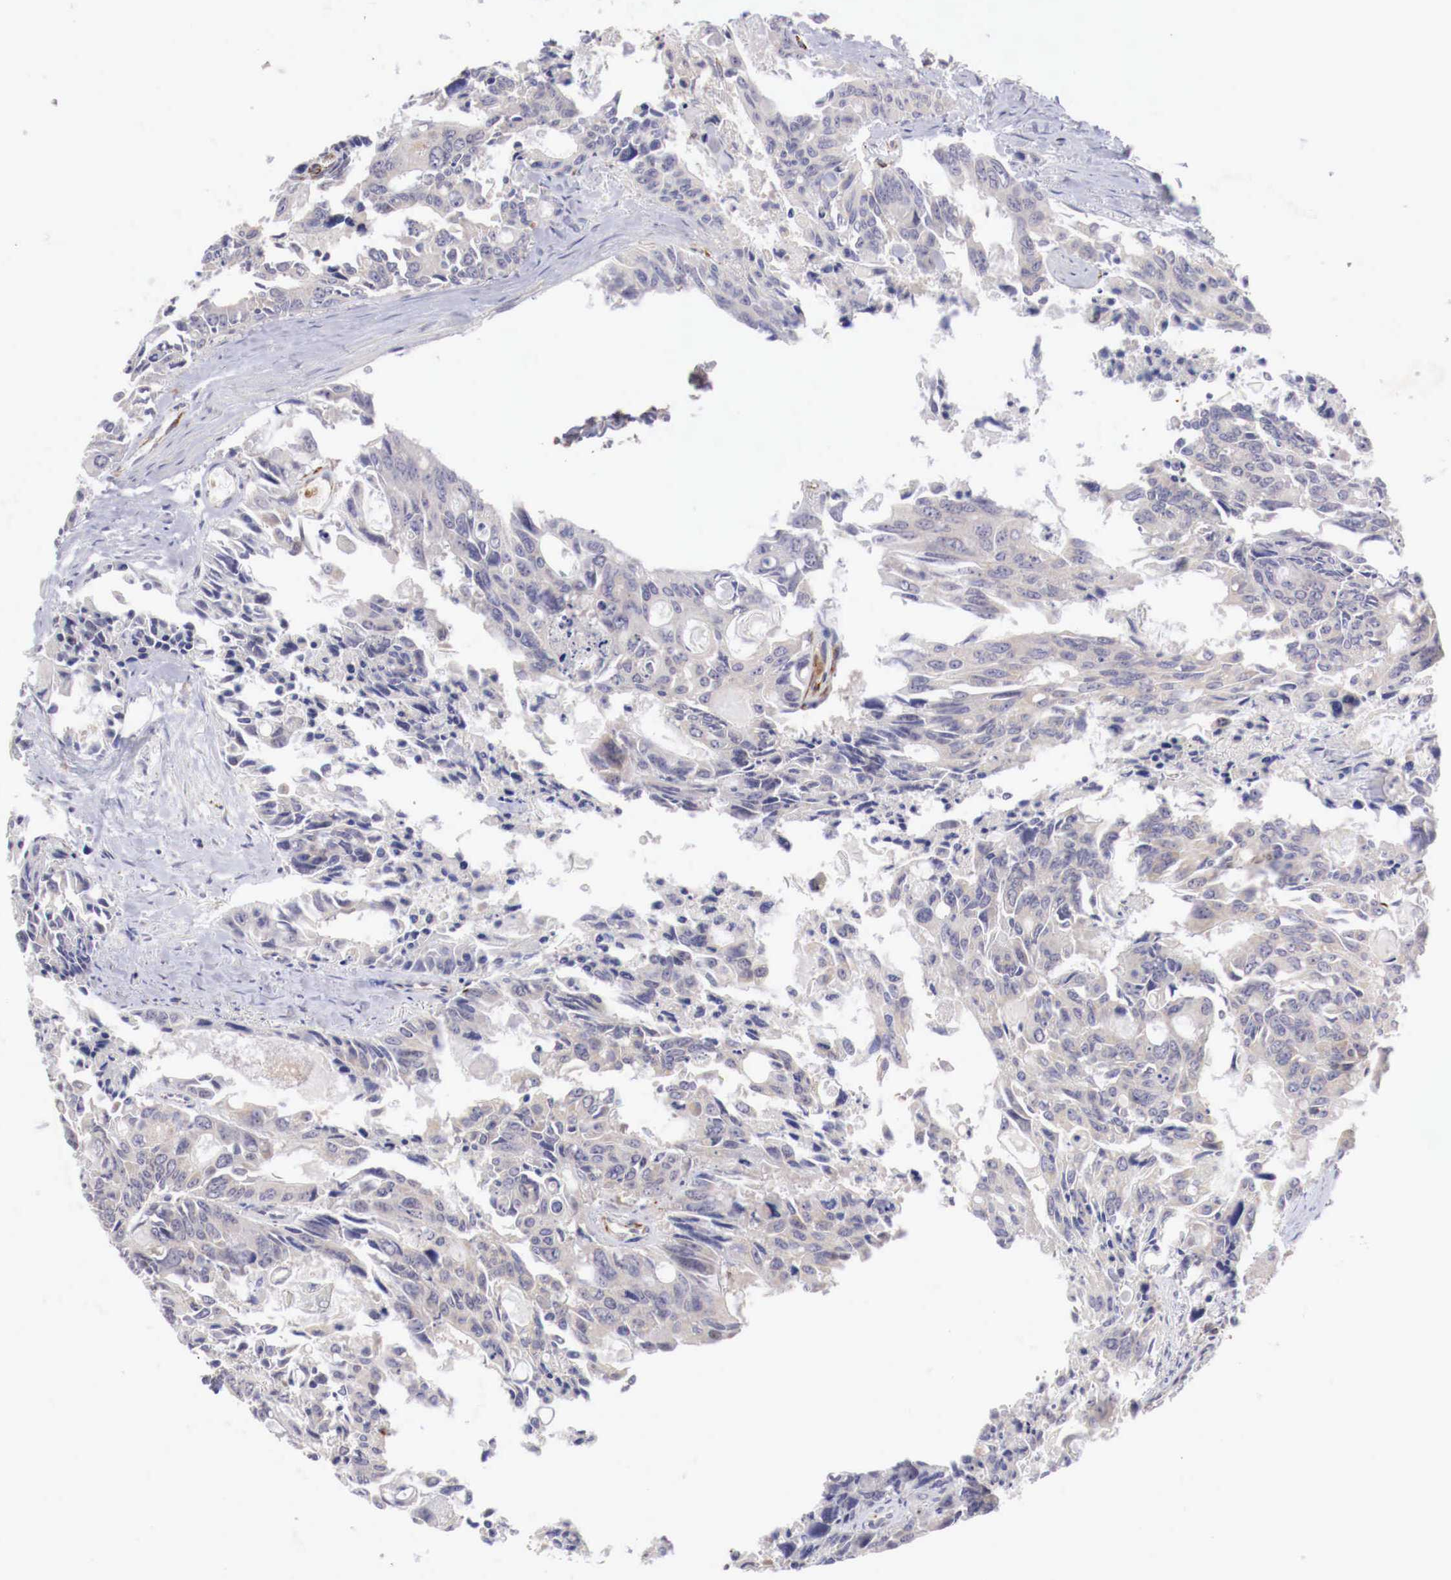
{"staining": {"intensity": "negative", "quantity": "none", "location": "none"}, "tissue": "colorectal cancer", "cell_type": "Tumor cells", "image_type": "cancer", "snomed": [{"axis": "morphology", "description": "Adenocarcinoma, NOS"}, {"axis": "topography", "description": "Rectum"}], "caption": "Colorectal adenocarcinoma stained for a protein using immunohistochemistry (IHC) exhibits no staining tumor cells.", "gene": "WT1", "patient": {"sex": "male", "age": 76}}